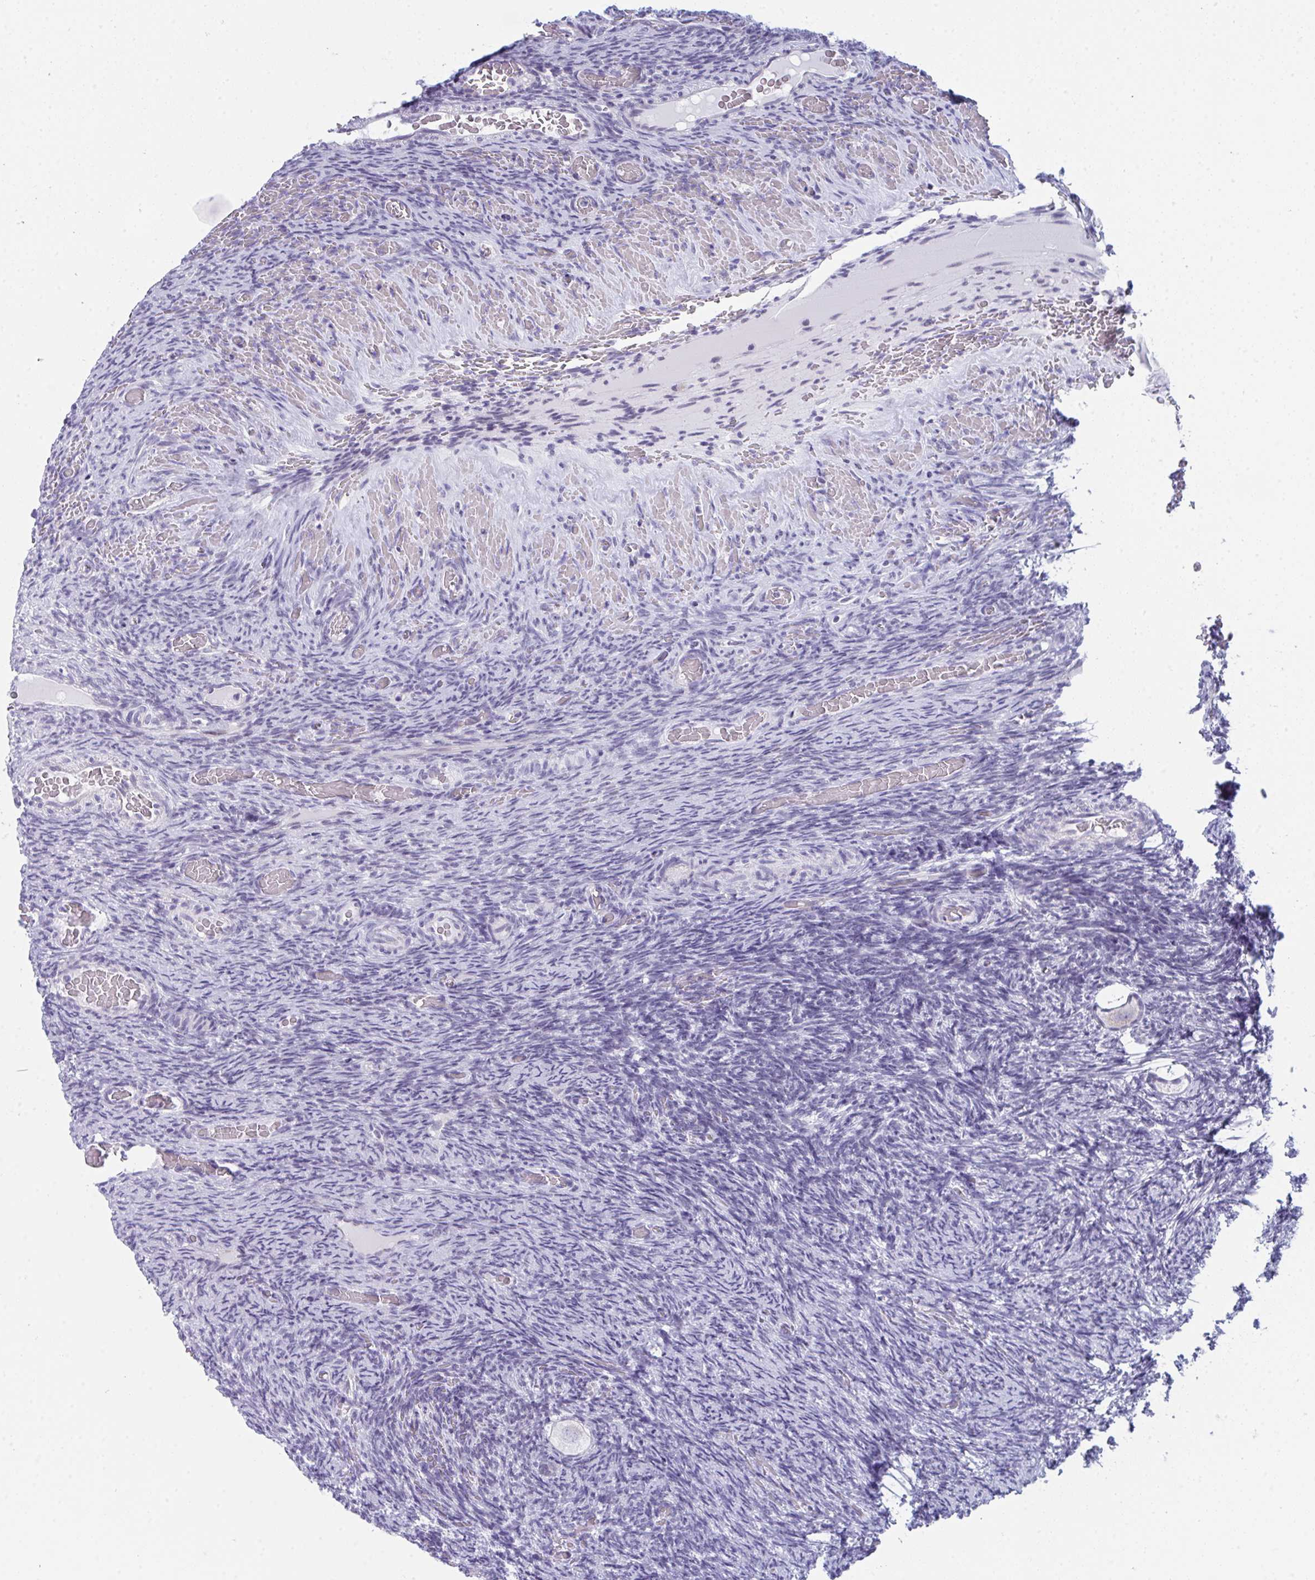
{"staining": {"intensity": "negative", "quantity": "none", "location": "none"}, "tissue": "ovary", "cell_type": "Follicle cells", "image_type": "normal", "snomed": [{"axis": "morphology", "description": "Normal tissue, NOS"}, {"axis": "topography", "description": "Ovary"}], "caption": "Human ovary stained for a protein using immunohistochemistry displays no staining in follicle cells.", "gene": "CDK13", "patient": {"sex": "female", "age": 34}}